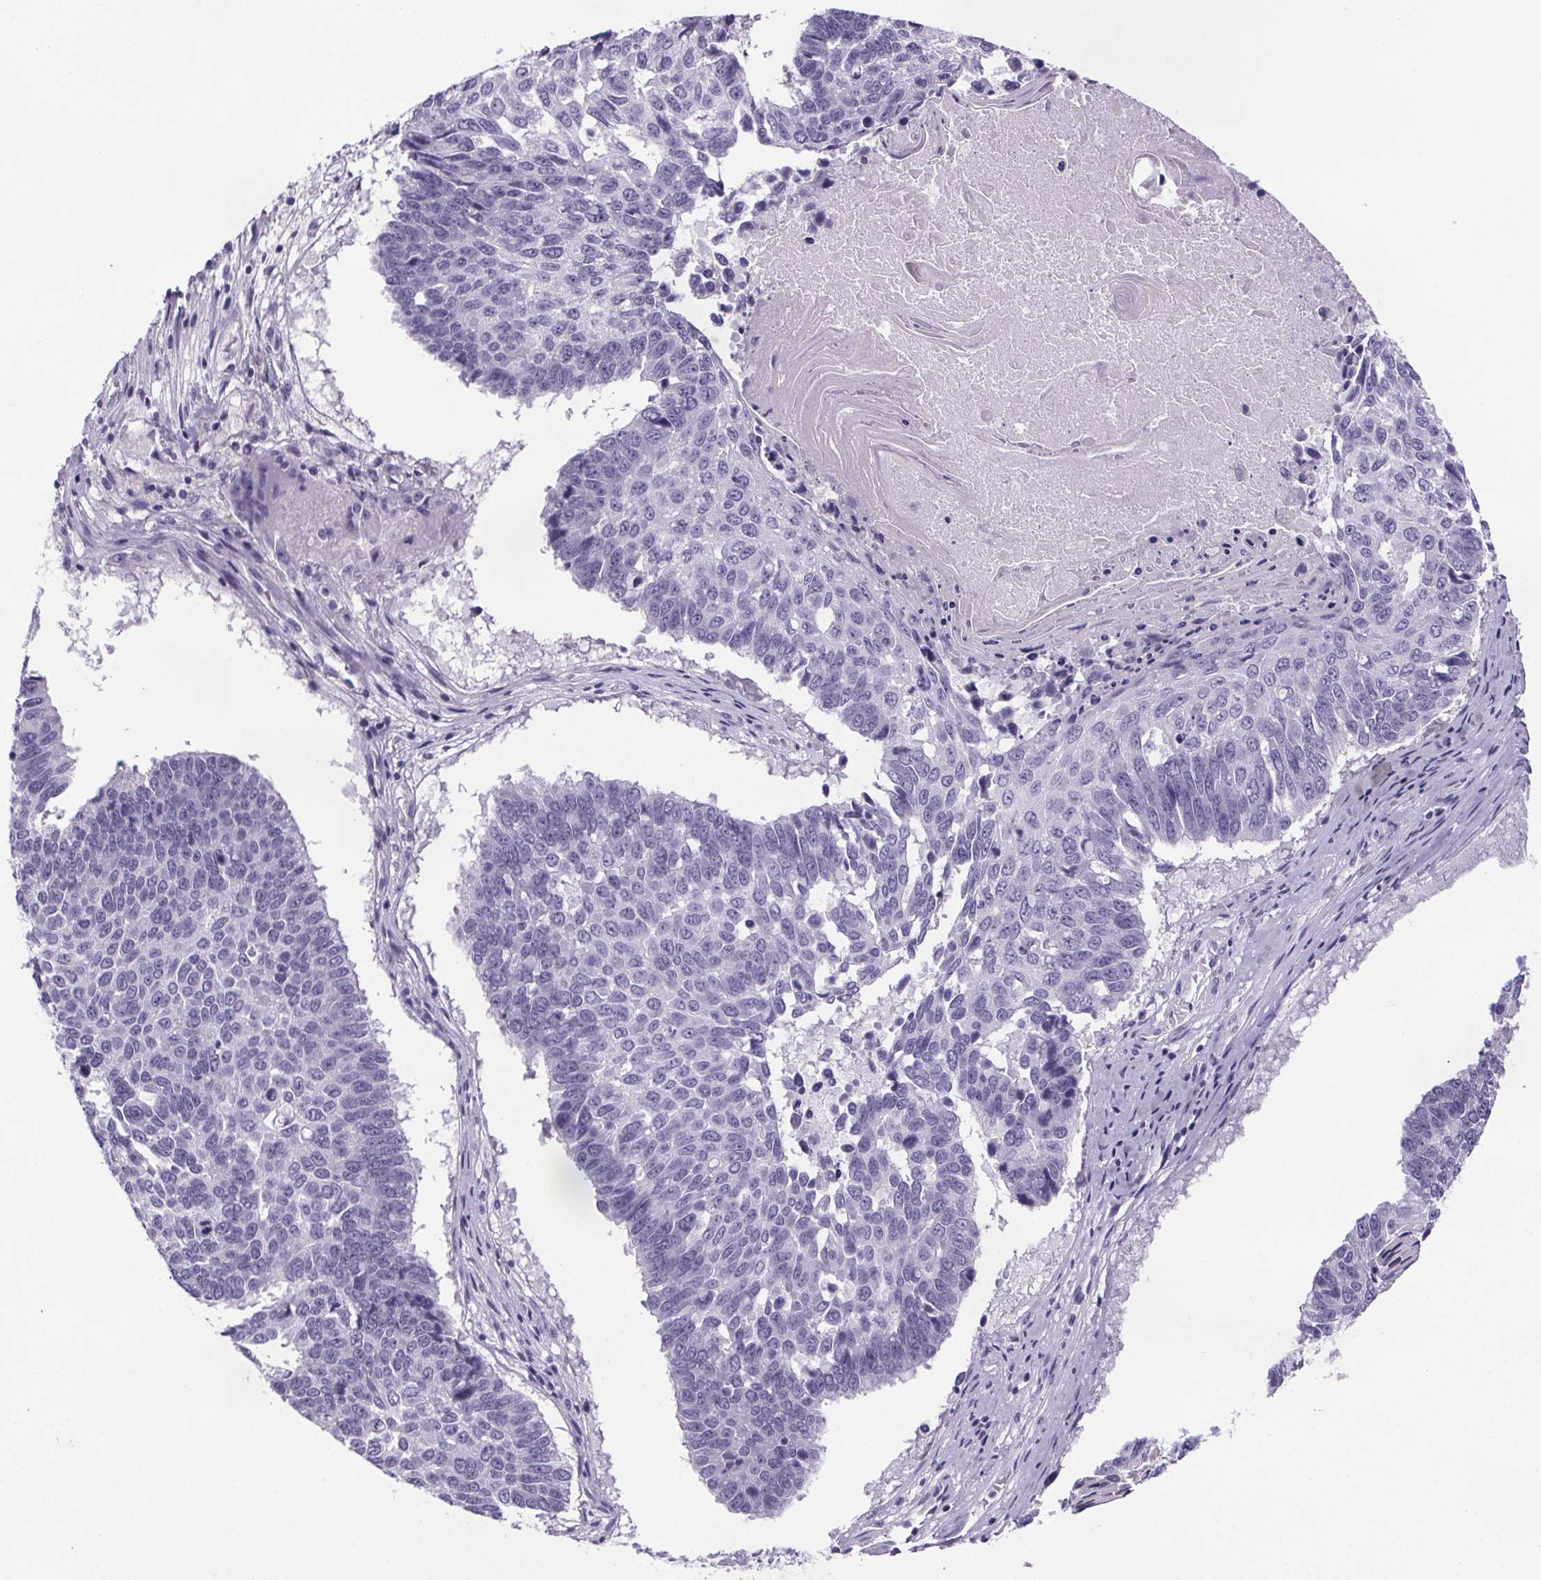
{"staining": {"intensity": "negative", "quantity": "none", "location": "none"}, "tissue": "lung cancer", "cell_type": "Tumor cells", "image_type": "cancer", "snomed": [{"axis": "morphology", "description": "Squamous cell carcinoma, NOS"}, {"axis": "topography", "description": "Lung"}], "caption": "High magnification brightfield microscopy of lung cancer (squamous cell carcinoma) stained with DAB (3,3'-diaminobenzidine) (brown) and counterstained with hematoxylin (blue): tumor cells show no significant staining. (Stains: DAB (3,3'-diaminobenzidine) immunohistochemistry with hematoxylin counter stain, Microscopy: brightfield microscopy at high magnification).", "gene": "CUBN", "patient": {"sex": "male", "age": 73}}